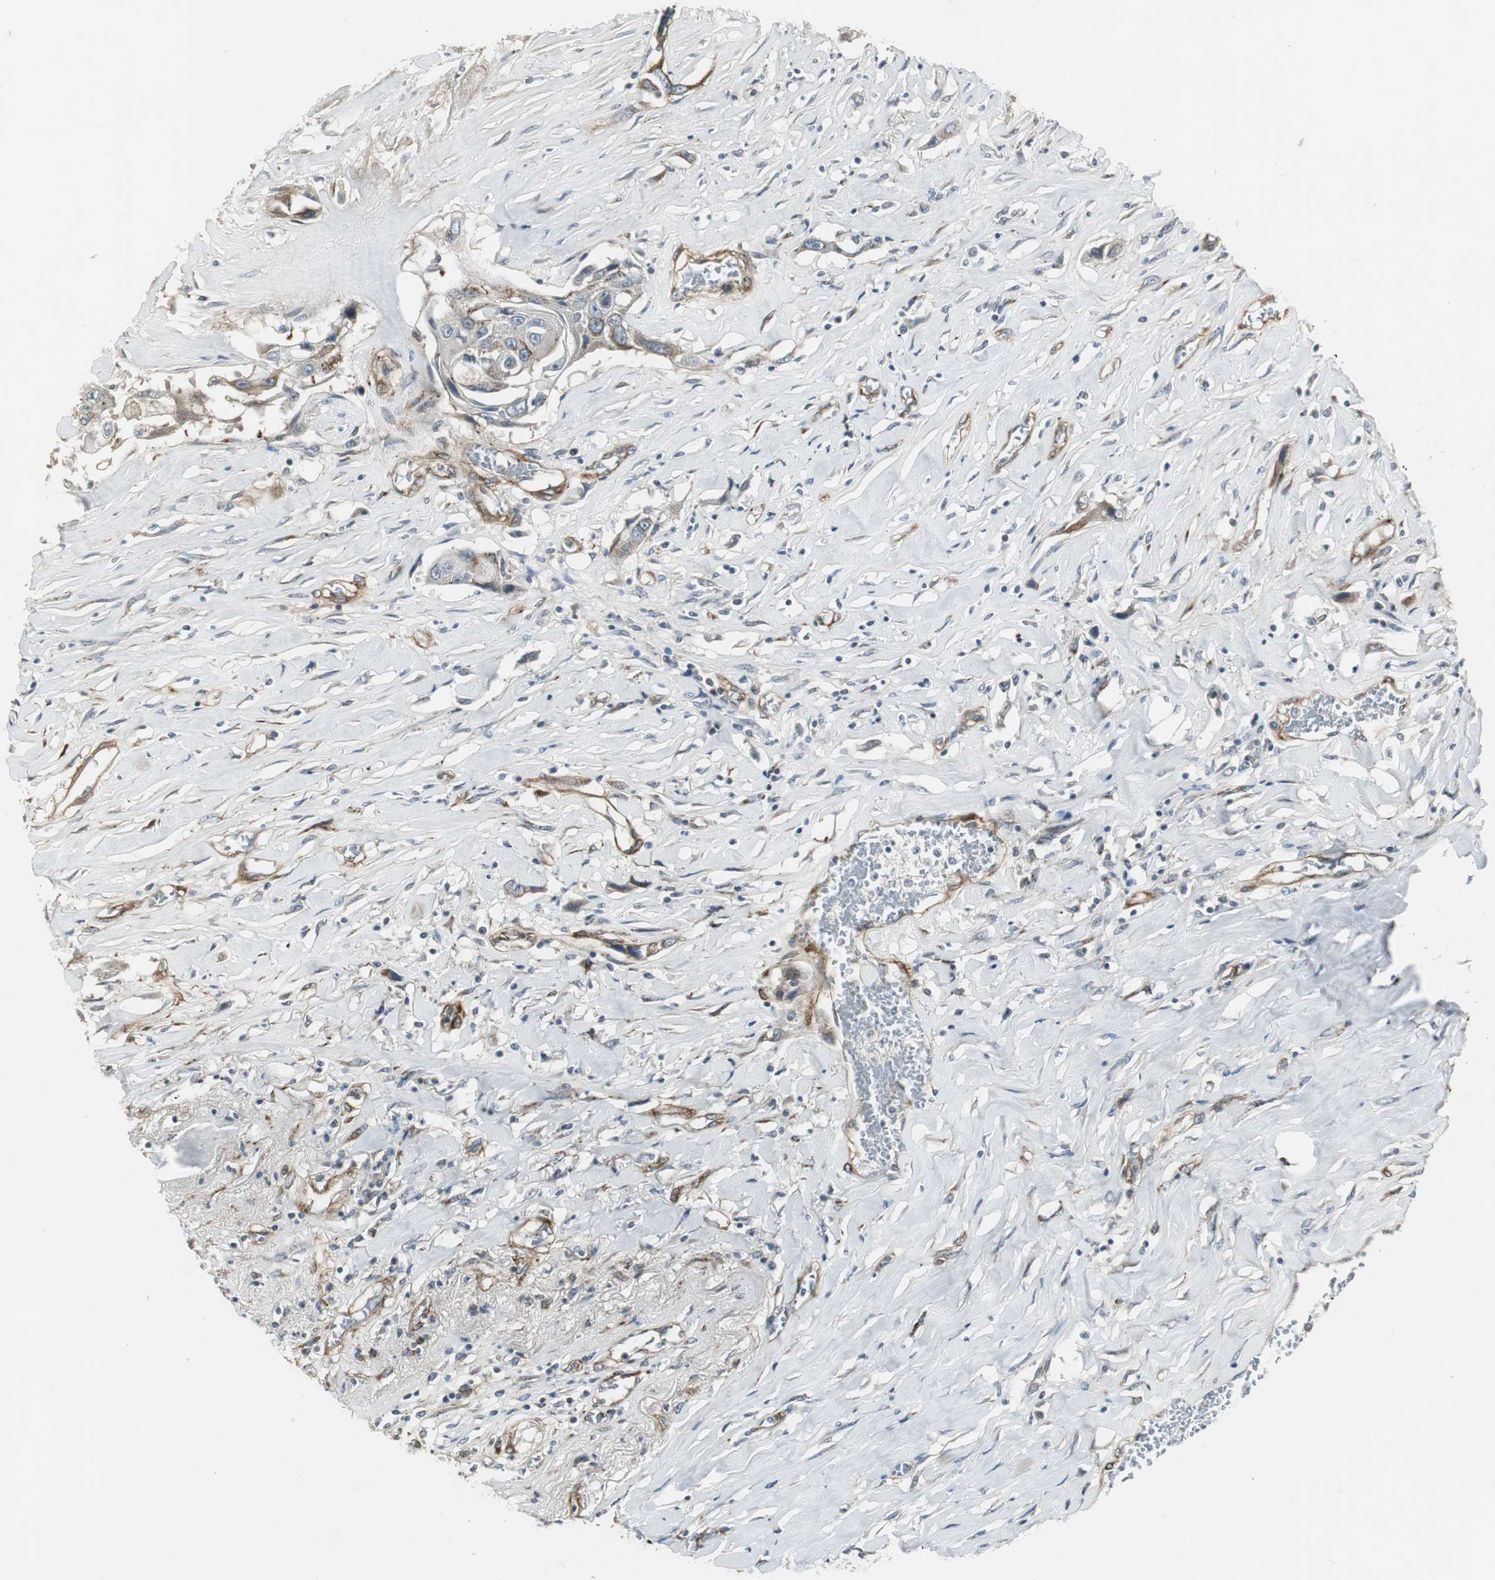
{"staining": {"intensity": "weak", "quantity": "<25%", "location": "cytoplasmic/membranous"}, "tissue": "lung cancer", "cell_type": "Tumor cells", "image_type": "cancer", "snomed": [{"axis": "morphology", "description": "Squamous cell carcinoma, NOS"}, {"axis": "topography", "description": "Lung"}], "caption": "Tumor cells are negative for protein expression in human lung cancer (squamous cell carcinoma).", "gene": "SCYL3", "patient": {"sex": "male", "age": 71}}